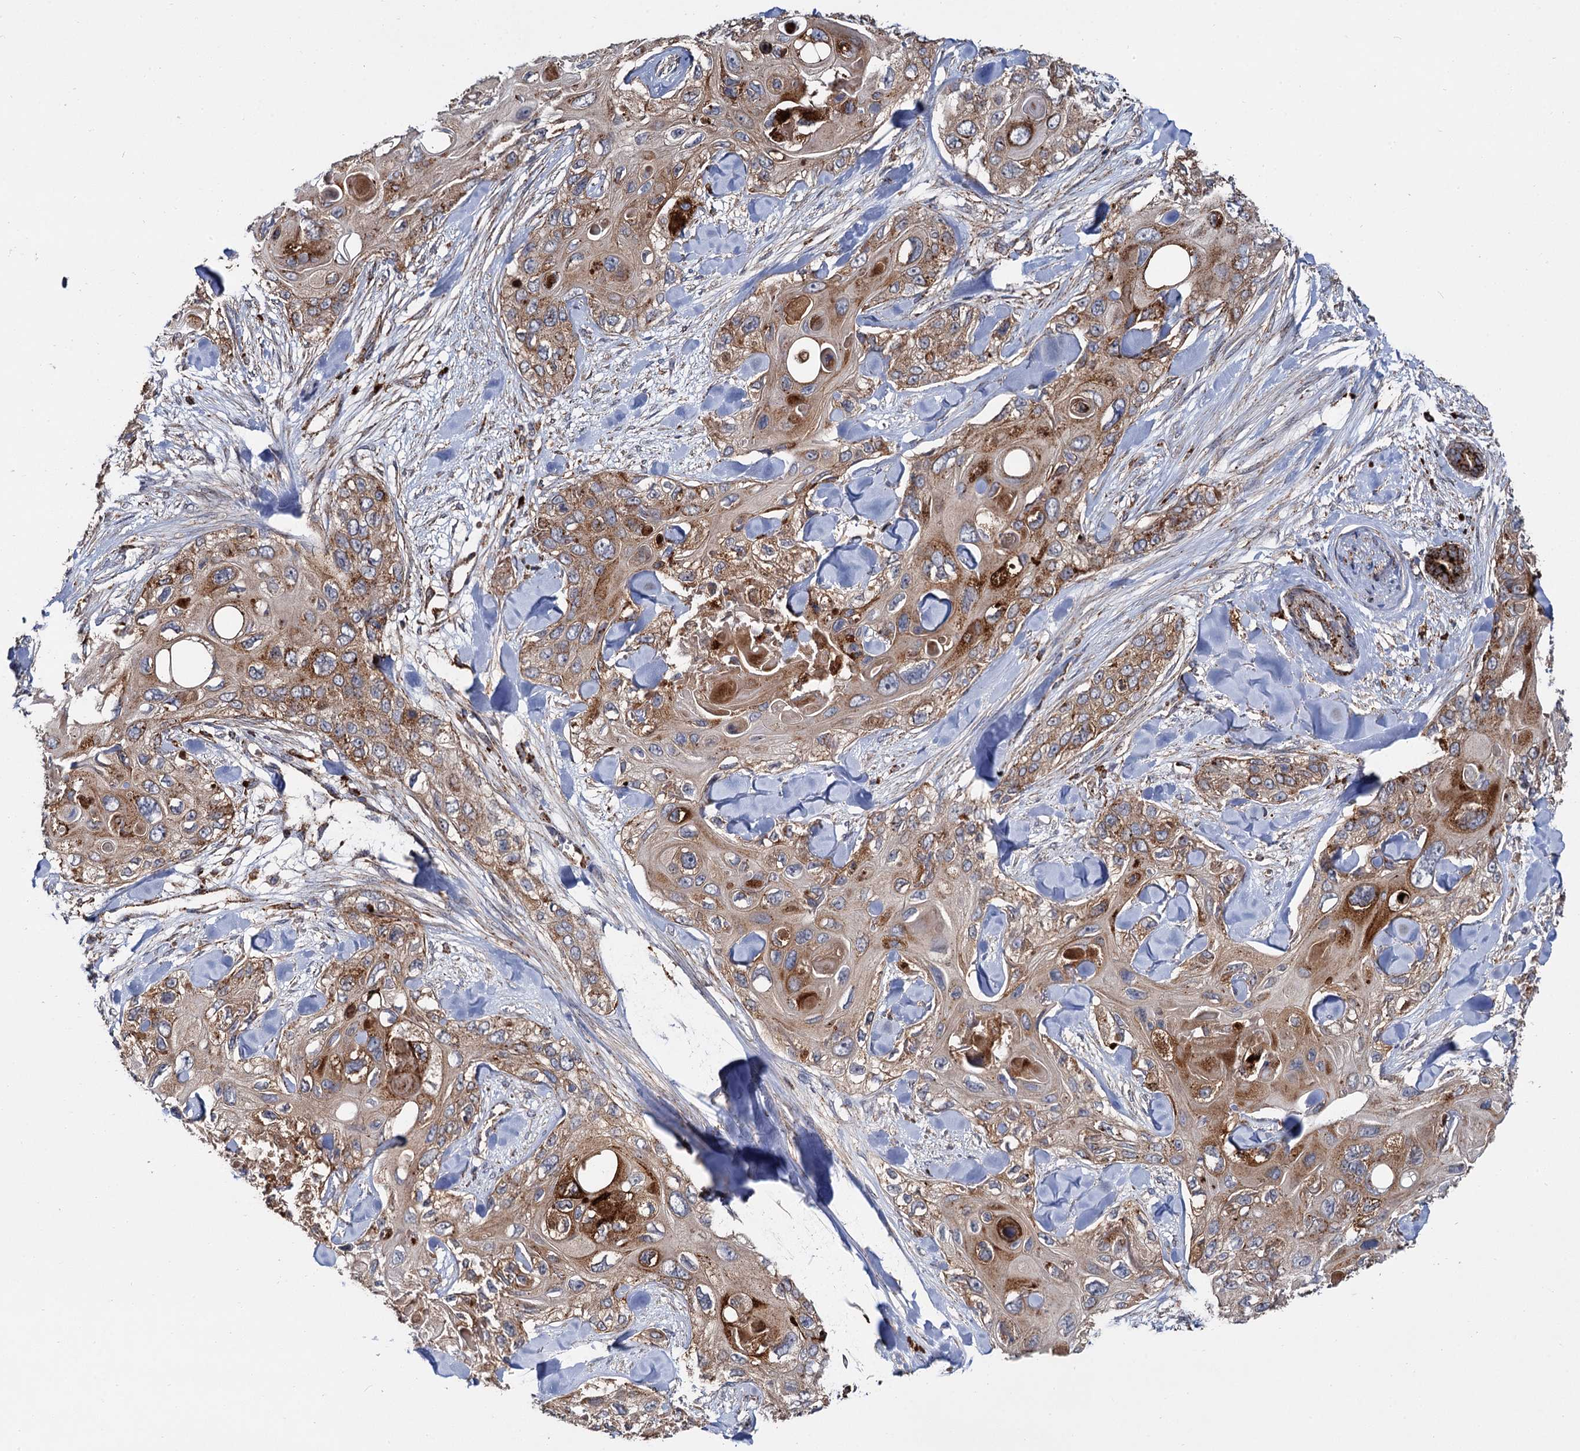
{"staining": {"intensity": "moderate", "quantity": "25%-75%", "location": "cytoplasmic/membranous"}, "tissue": "skin cancer", "cell_type": "Tumor cells", "image_type": "cancer", "snomed": [{"axis": "morphology", "description": "Normal tissue, NOS"}, {"axis": "morphology", "description": "Squamous cell carcinoma, NOS"}, {"axis": "topography", "description": "Skin"}], "caption": "Immunohistochemical staining of skin cancer (squamous cell carcinoma) reveals medium levels of moderate cytoplasmic/membranous protein staining in about 25%-75% of tumor cells.", "gene": "GBA1", "patient": {"sex": "male", "age": 72}}